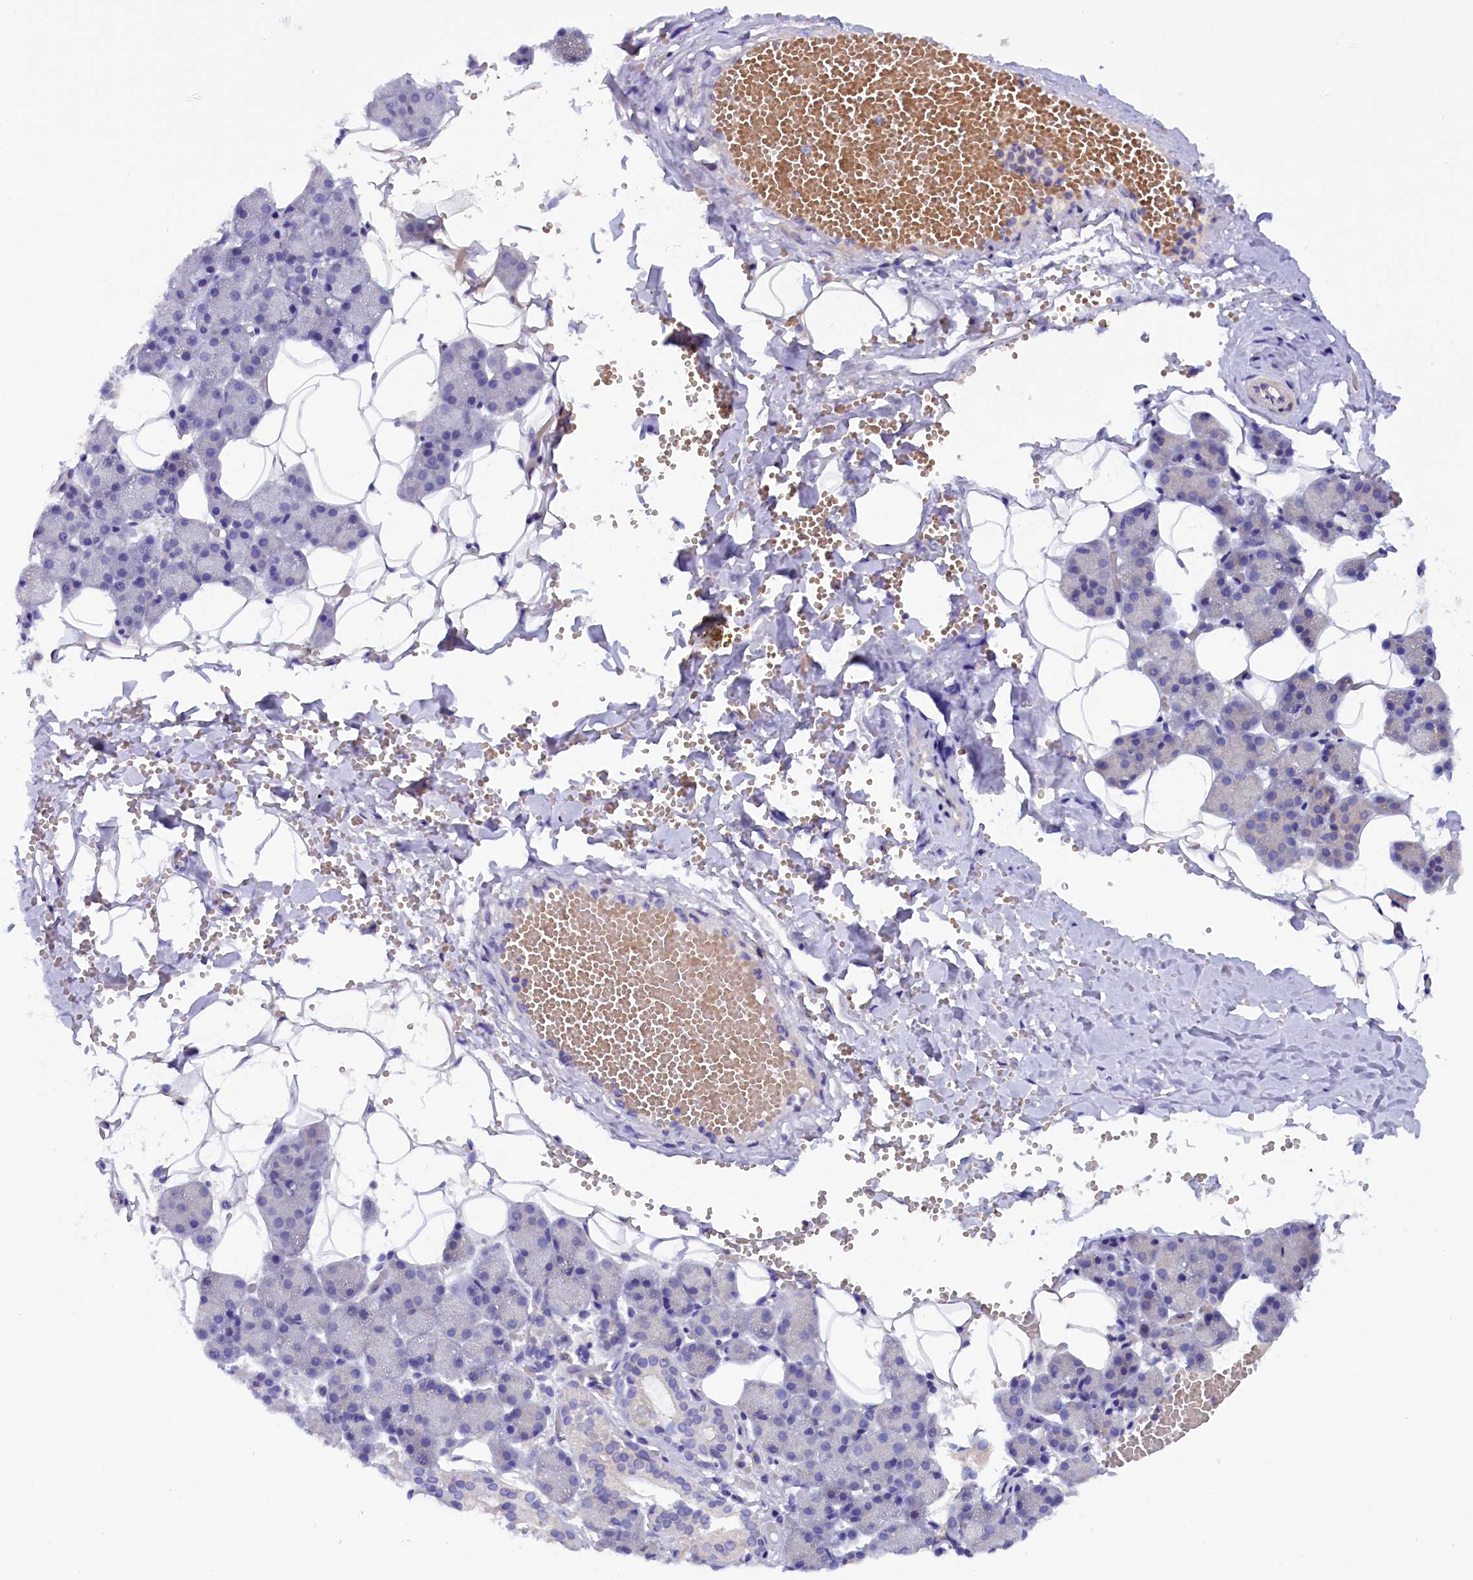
{"staining": {"intensity": "moderate", "quantity": "<25%", "location": "cytoplasmic/membranous"}, "tissue": "salivary gland", "cell_type": "Glandular cells", "image_type": "normal", "snomed": [{"axis": "morphology", "description": "Normal tissue, NOS"}, {"axis": "topography", "description": "Salivary gland"}], "caption": "An image of human salivary gland stained for a protein reveals moderate cytoplasmic/membranous brown staining in glandular cells. The staining is performed using DAB brown chromogen to label protein expression. The nuclei are counter-stained blue using hematoxylin.", "gene": "ARRDC4", "patient": {"sex": "female", "age": 33}}